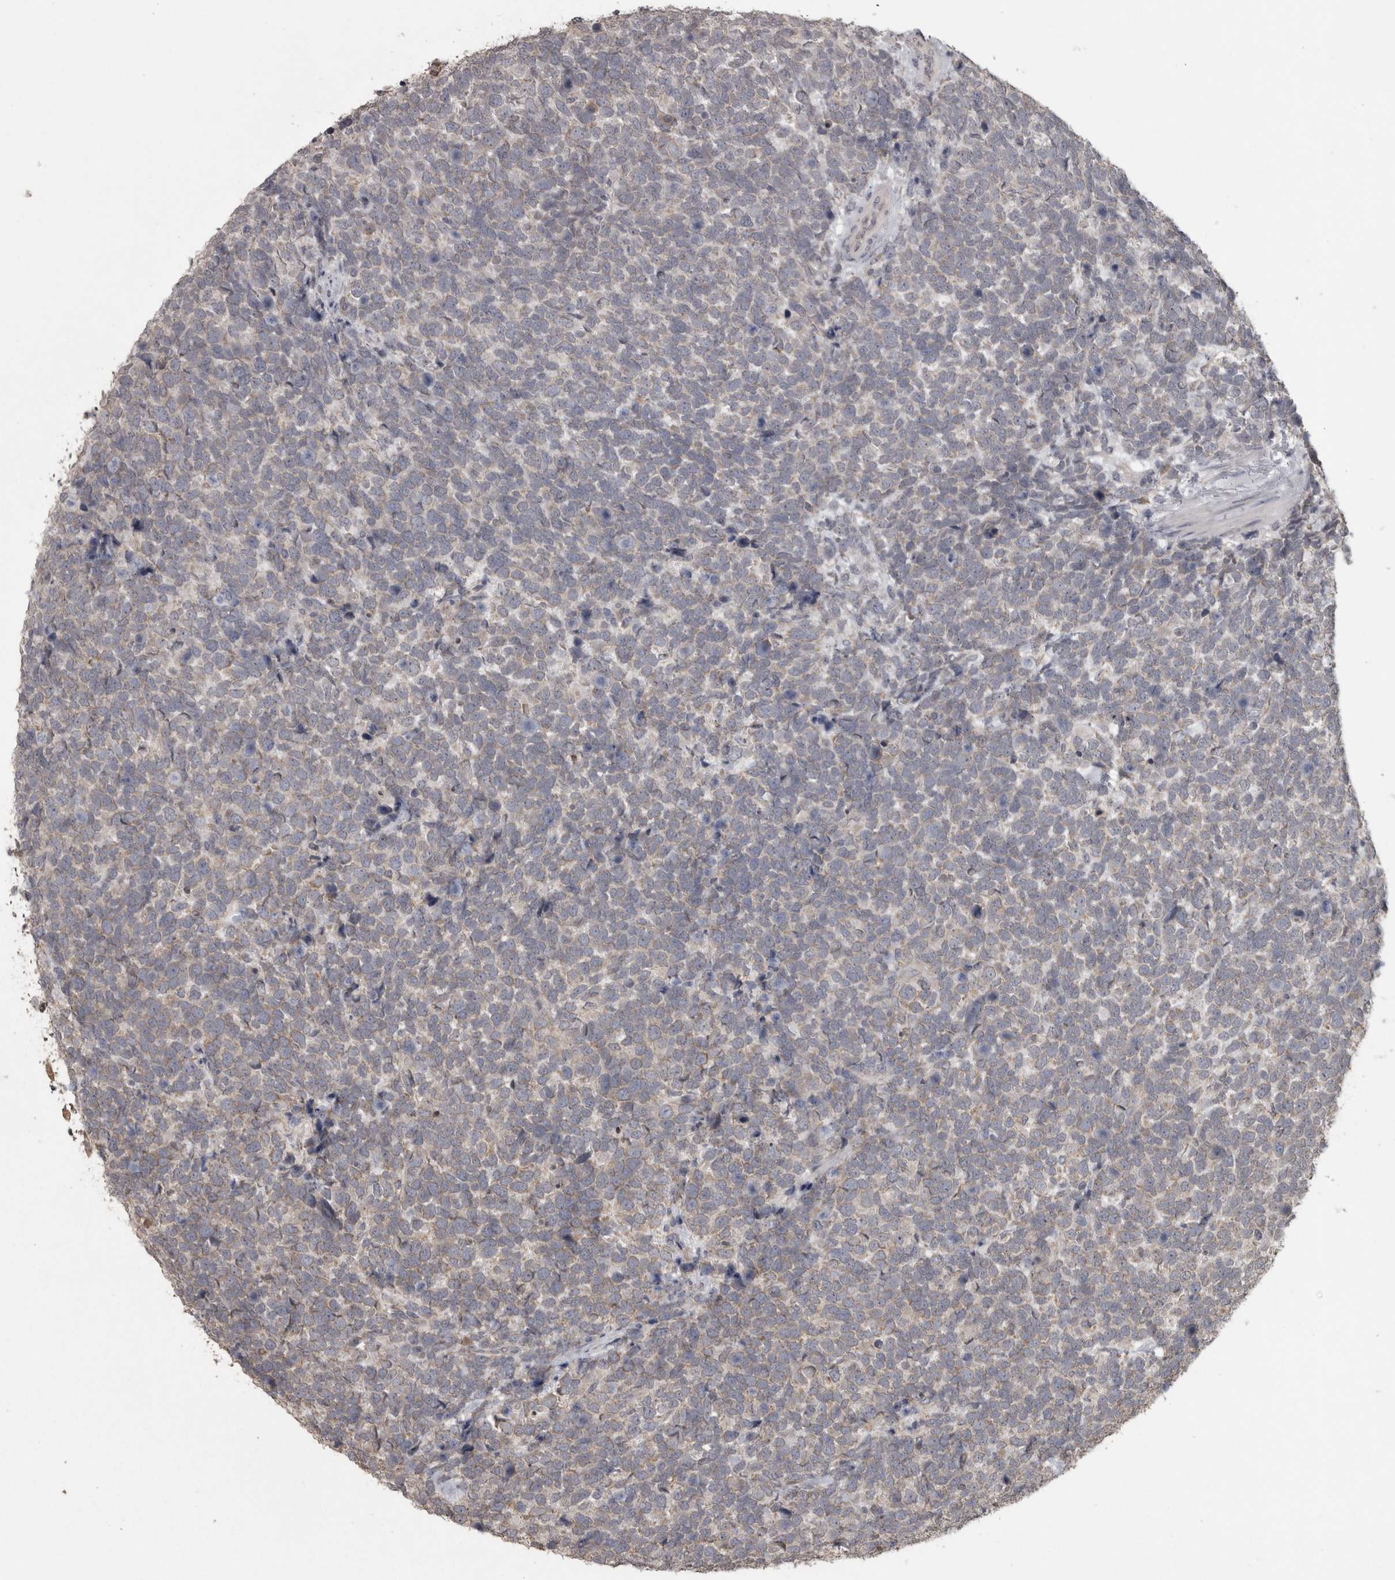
{"staining": {"intensity": "weak", "quantity": "<25%", "location": "cytoplasmic/membranous"}, "tissue": "urothelial cancer", "cell_type": "Tumor cells", "image_type": "cancer", "snomed": [{"axis": "morphology", "description": "Urothelial carcinoma, High grade"}, {"axis": "topography", "description": "Urinary bladder"}], "caption": "Immunohistochemistry (IHC) photomicrograph of neoplastic tissue: urothelial cancer stained with DAB (3,3'-diaminobenzidine) shows no significant protein staining in tumor cells.", "gene": "RAB29", "patient": {"sex": "female", "age": 82}}